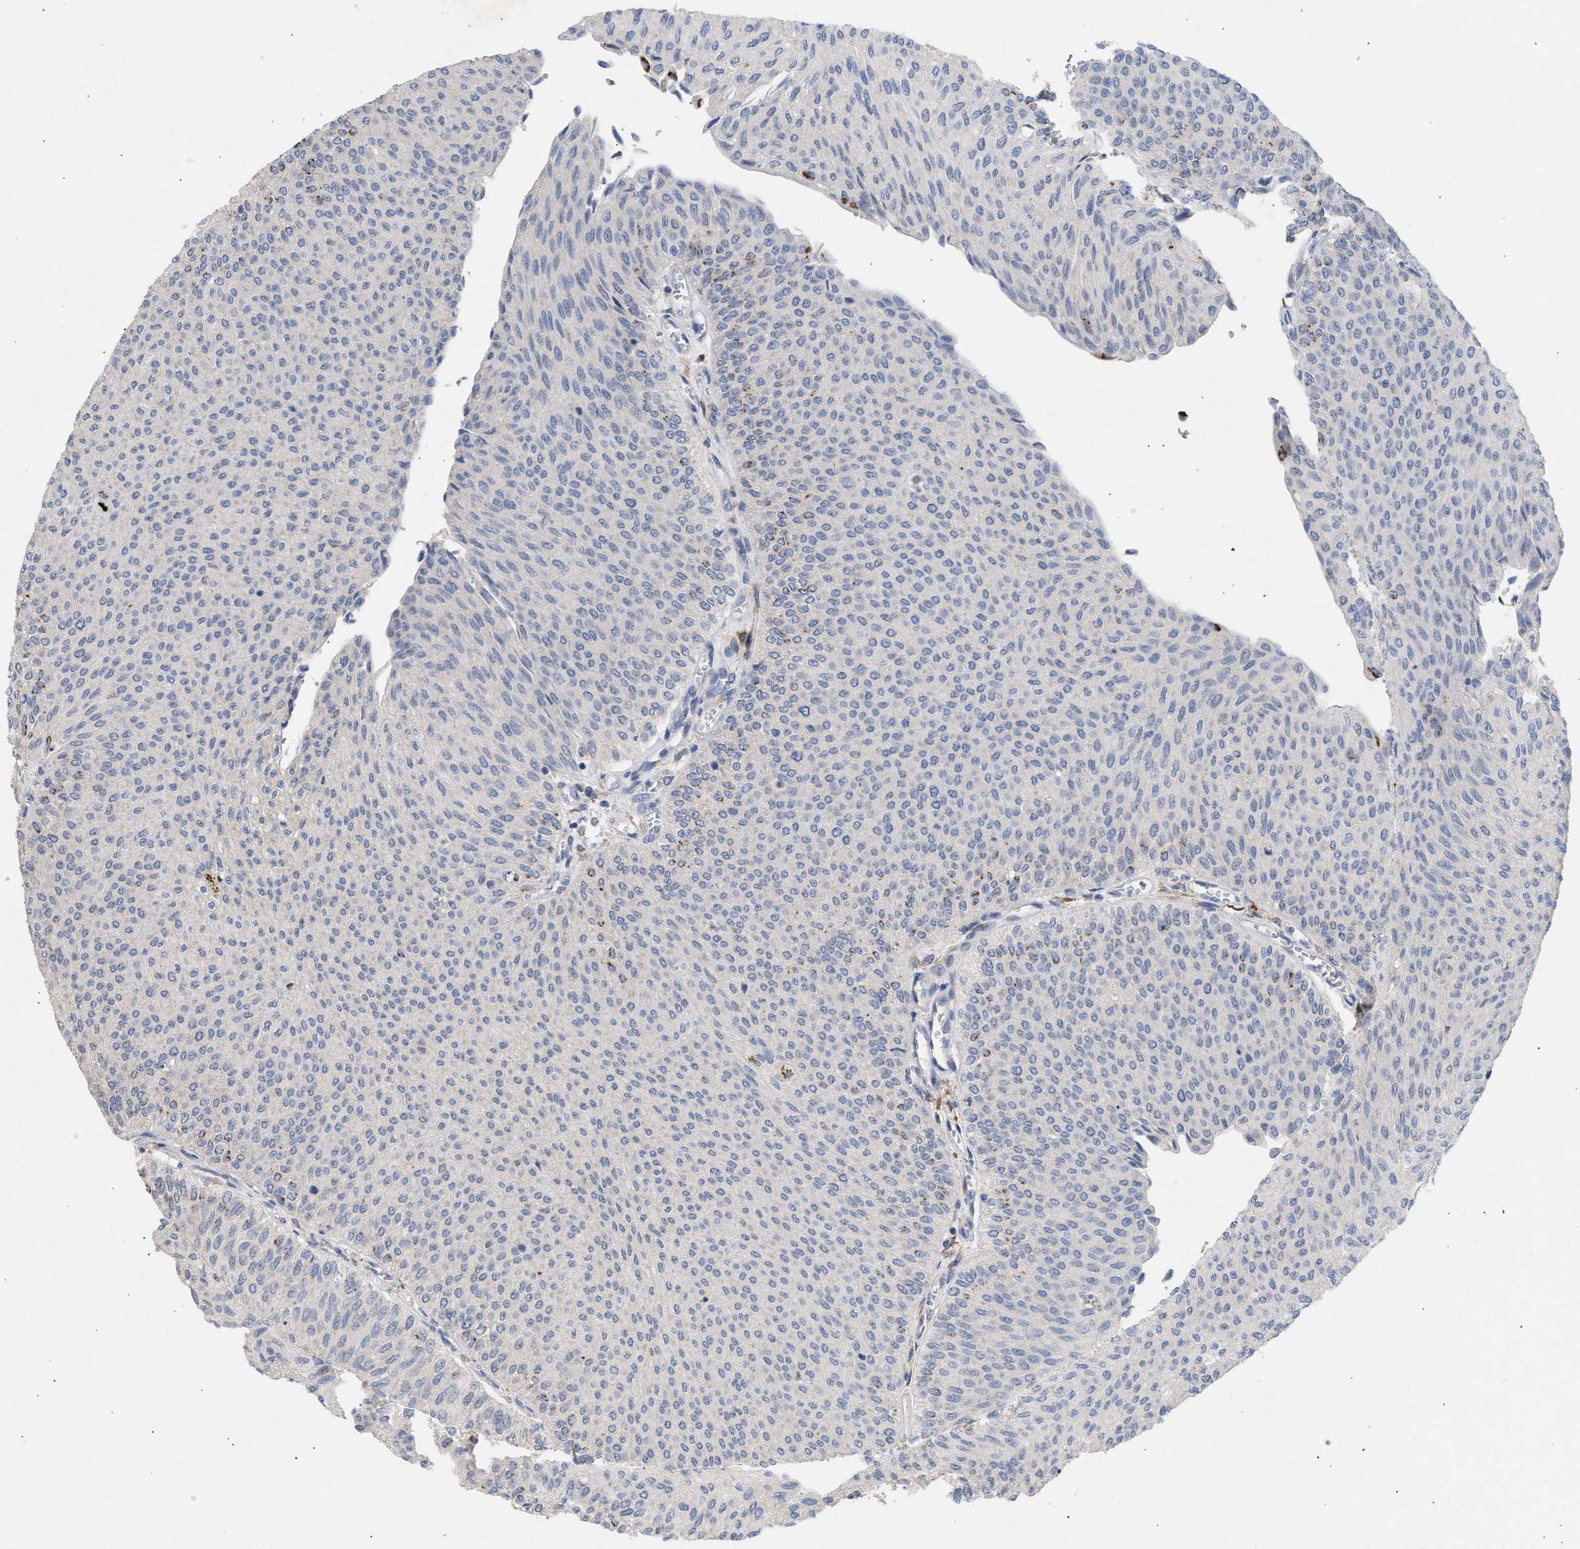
{"staining": {"intensity": "negative", "quantity": "none", "location": "none"}, "tissue": "urothelial cancer", "cell_type": "Tumor cells", "image_type": "cancer", "snomed": [{"axis": "morphology", "description": "Urothelial carcinoma, Low grade"}, {"axis": "topography", "description": "Urinary bladder"}], "caption": "Tumor cells show no significant positivity in low-grade urothelial carcinoma. (Immunohistochemistry, brightfield microscopy, high magnification).", "gene": "SELENOM", "patient": {"sex": "male", "age": 78}}